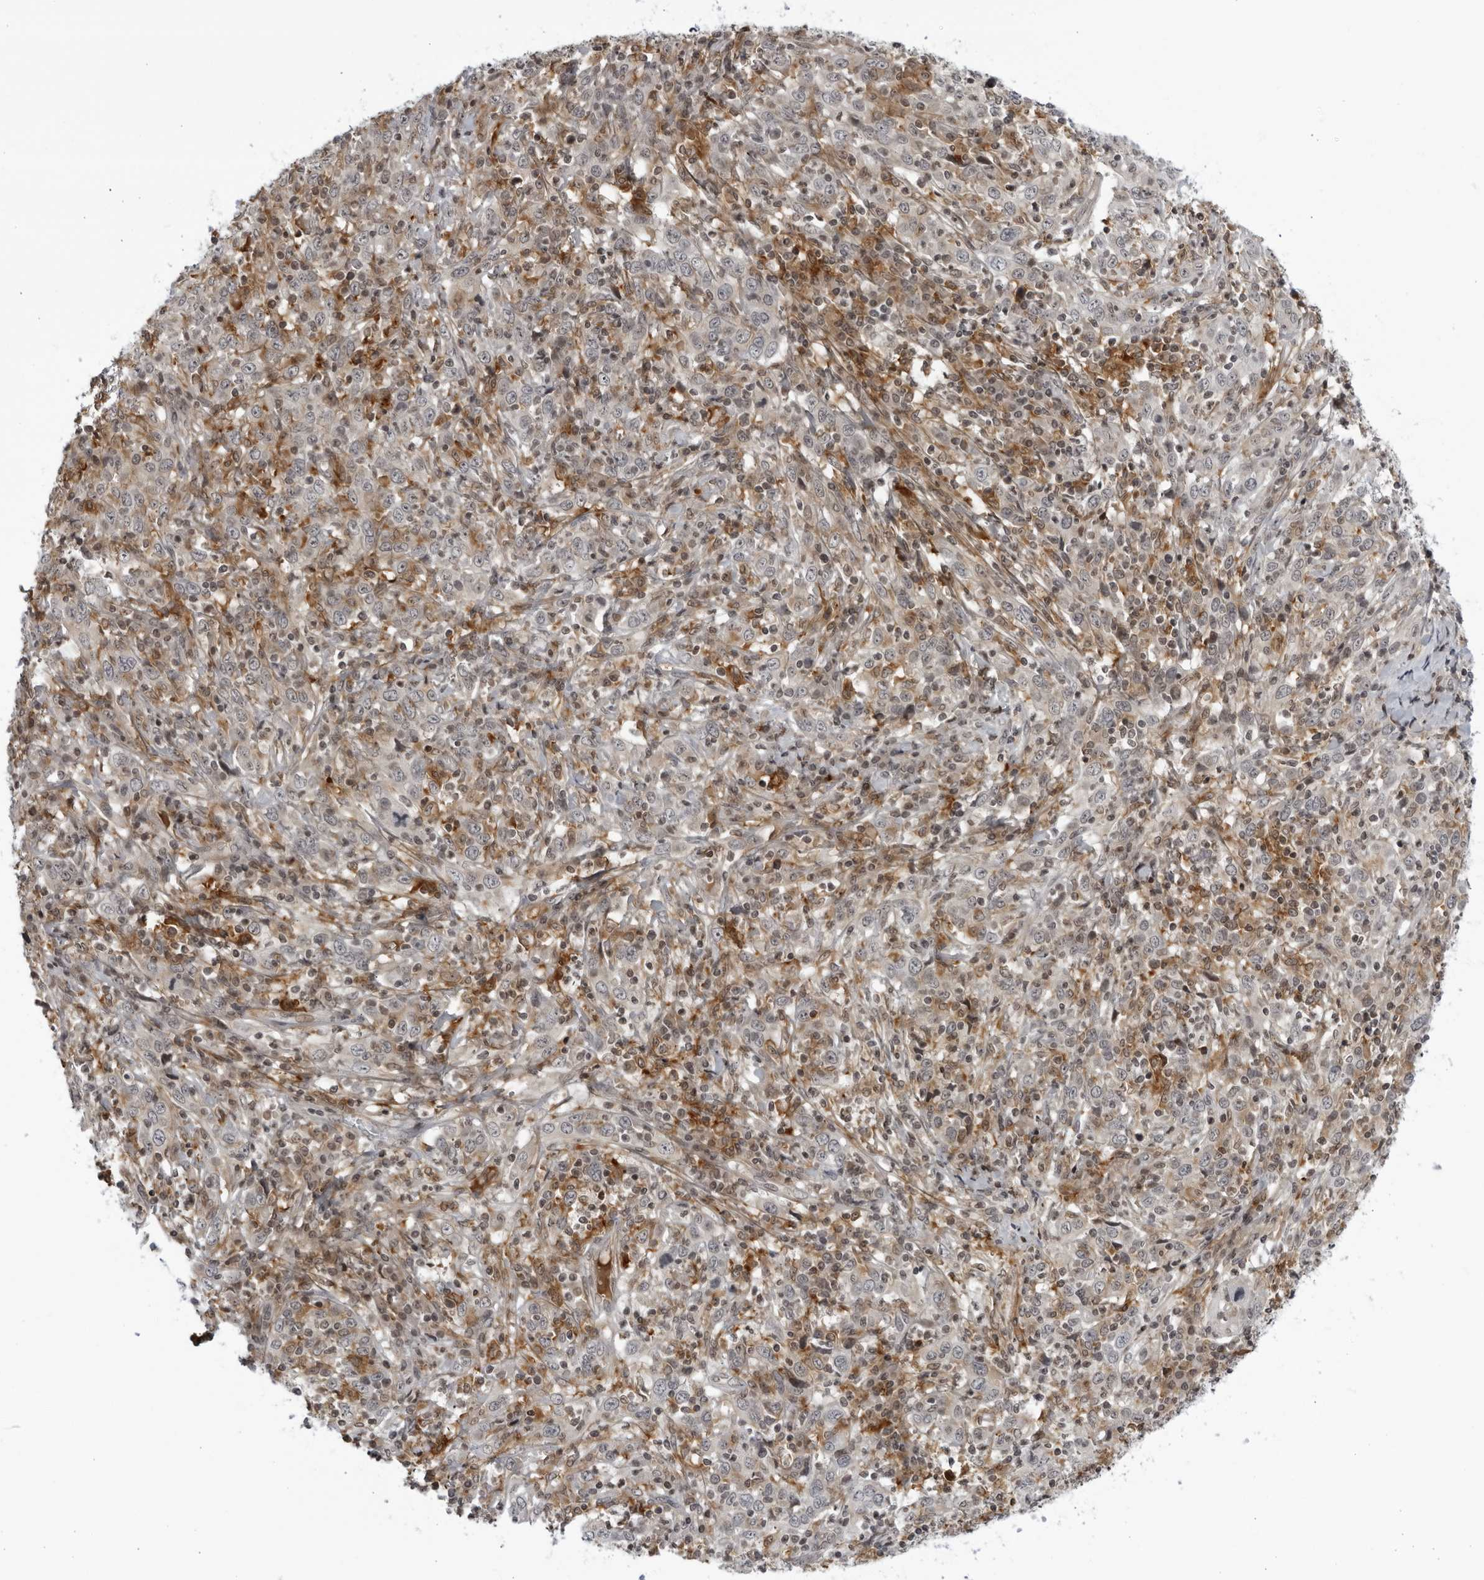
{"staining": {"intensity": "weak", "quantity": "<25%", "location": "nuclear"}, "tissue": "cervical cancer", "cell_type": "Tumor cells", "image_type": "cancer", "snomed": [{"axis": "morphology", "description": "Squamous cell carcinoma, NOS"}, {"axis": "topography", "description": "Cervix"}], "caption": "This is an immunohistochemistry (IHC) micrograph of human cervical cancer. There is no staining in tumor cells.", "gene": "DTL", "patient": {"sex": "female", "age": 46}}